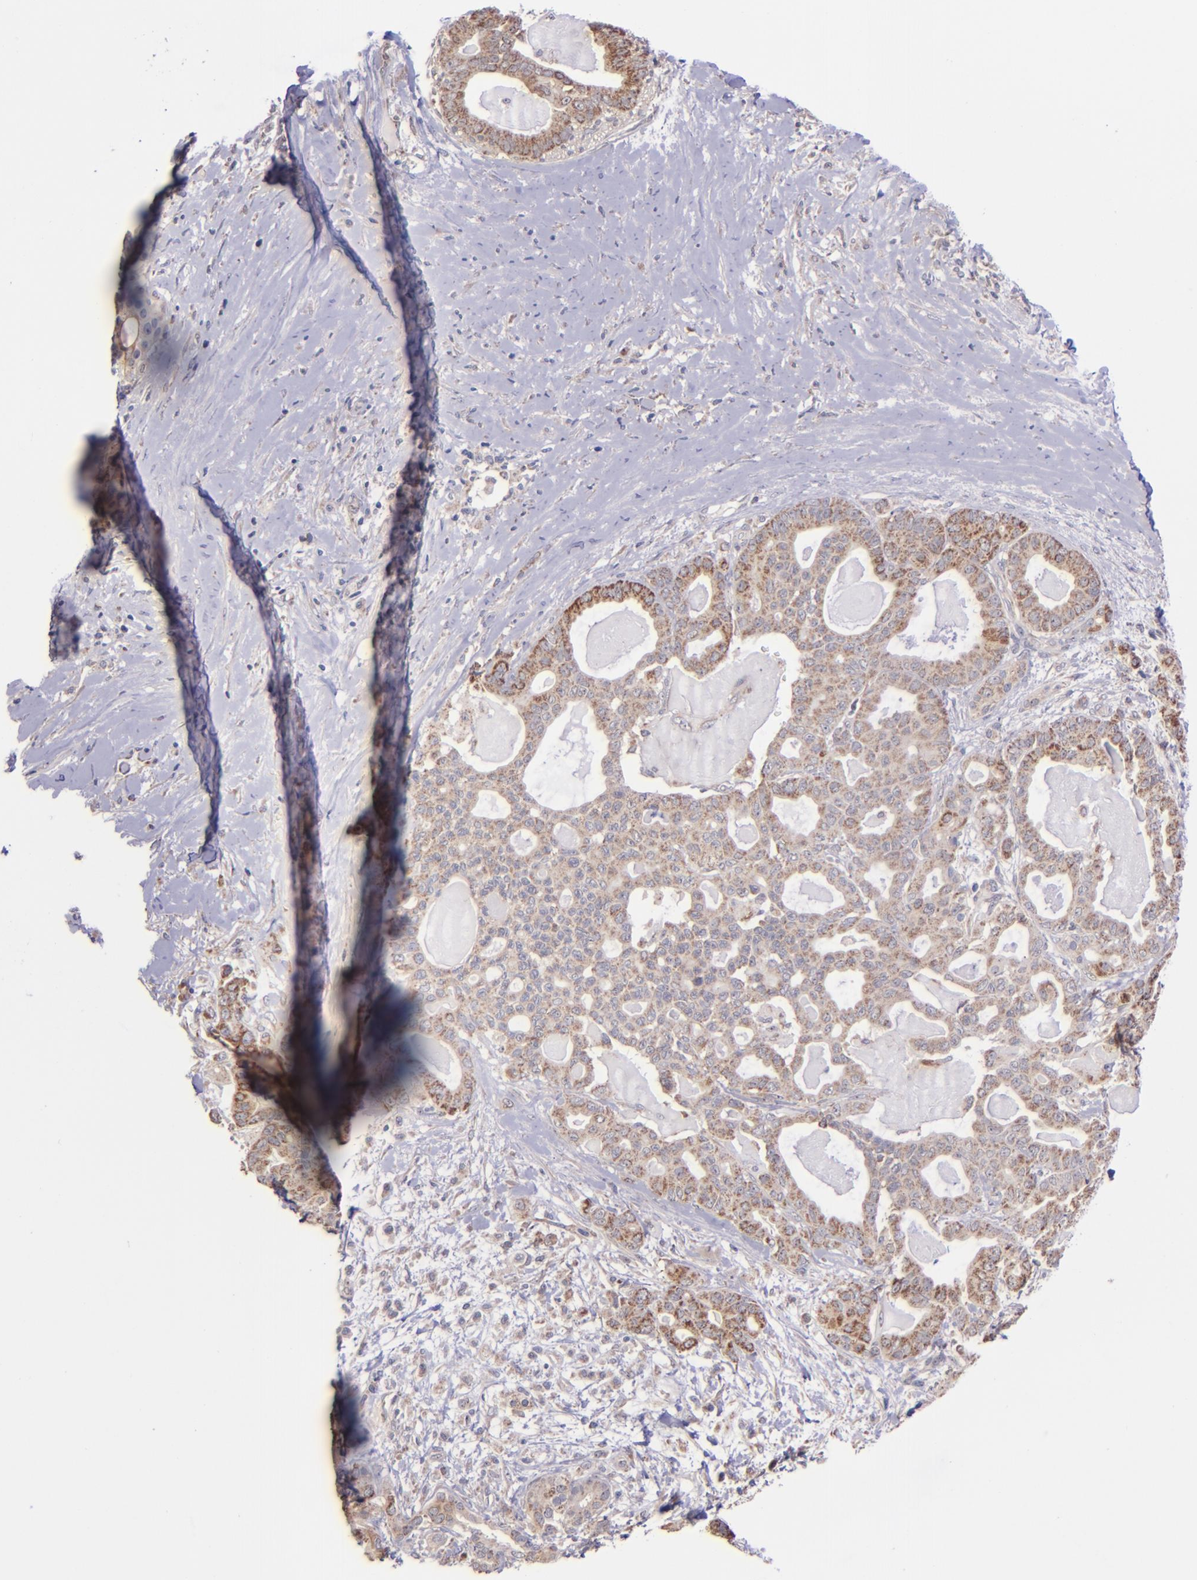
{"staining": {"intensity": "moderate", "quantity": ">75%", "location": "cytoplasmic/membranous"}, "tissue": "pancreatic cancer", "cell_type": "Tumor cells", "image_type": "cancer", "snomed": [{"axis": "morphology", "description": "Adenocarcinoma, NOS"}, {"axis": "topography", "description": "Pancreas"}], "caption": "This image demonstrates immunohistochemistry (IHC) staining of human pancreatic cancer, with medium moderate cytoplasmic/membranous staining in approximately >75% of tumor cells.", "gene": "SHC1", "patient": {"sex": "male", "age": 63}}